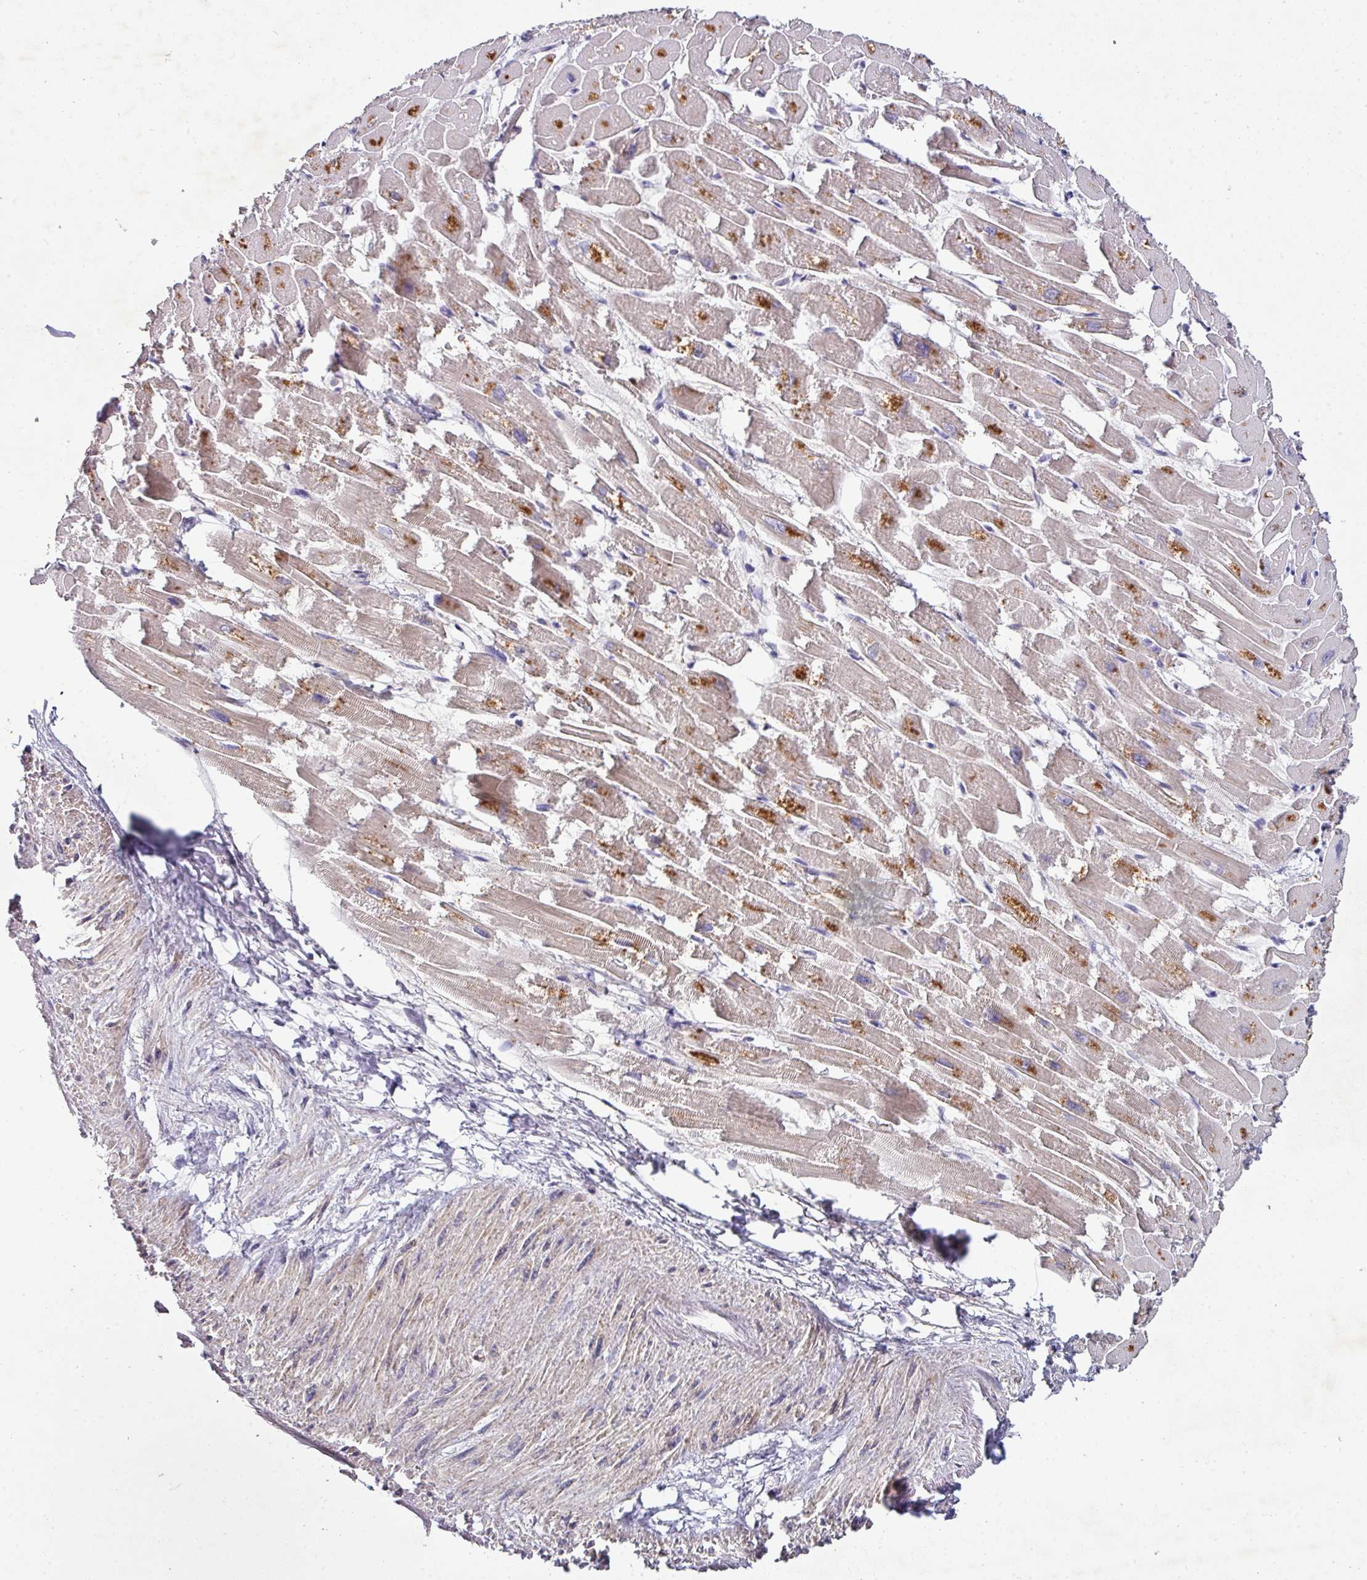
{"staining": {"intensity": "moderate", "quantity": ">75%", "location": "cytoplasmic/membranous"}, "tissue": "heart muscle", "cell_type": "Cardiomyocytes", "image_type": "normal", "snomed": [{"axis": "morphology", "description": "Normal tissue, NOS"}, {"axis": "topography", "description": "Heart"}], "caption": "A high-resolution image shows IHC staining of benign heart muscle, which exhibits moderate cytoplasmic/membranous positivity in approximately >75% of cardiomyocytes.", "gene": "AEBP2", "patient": {"sex": "male", "age": 54}}